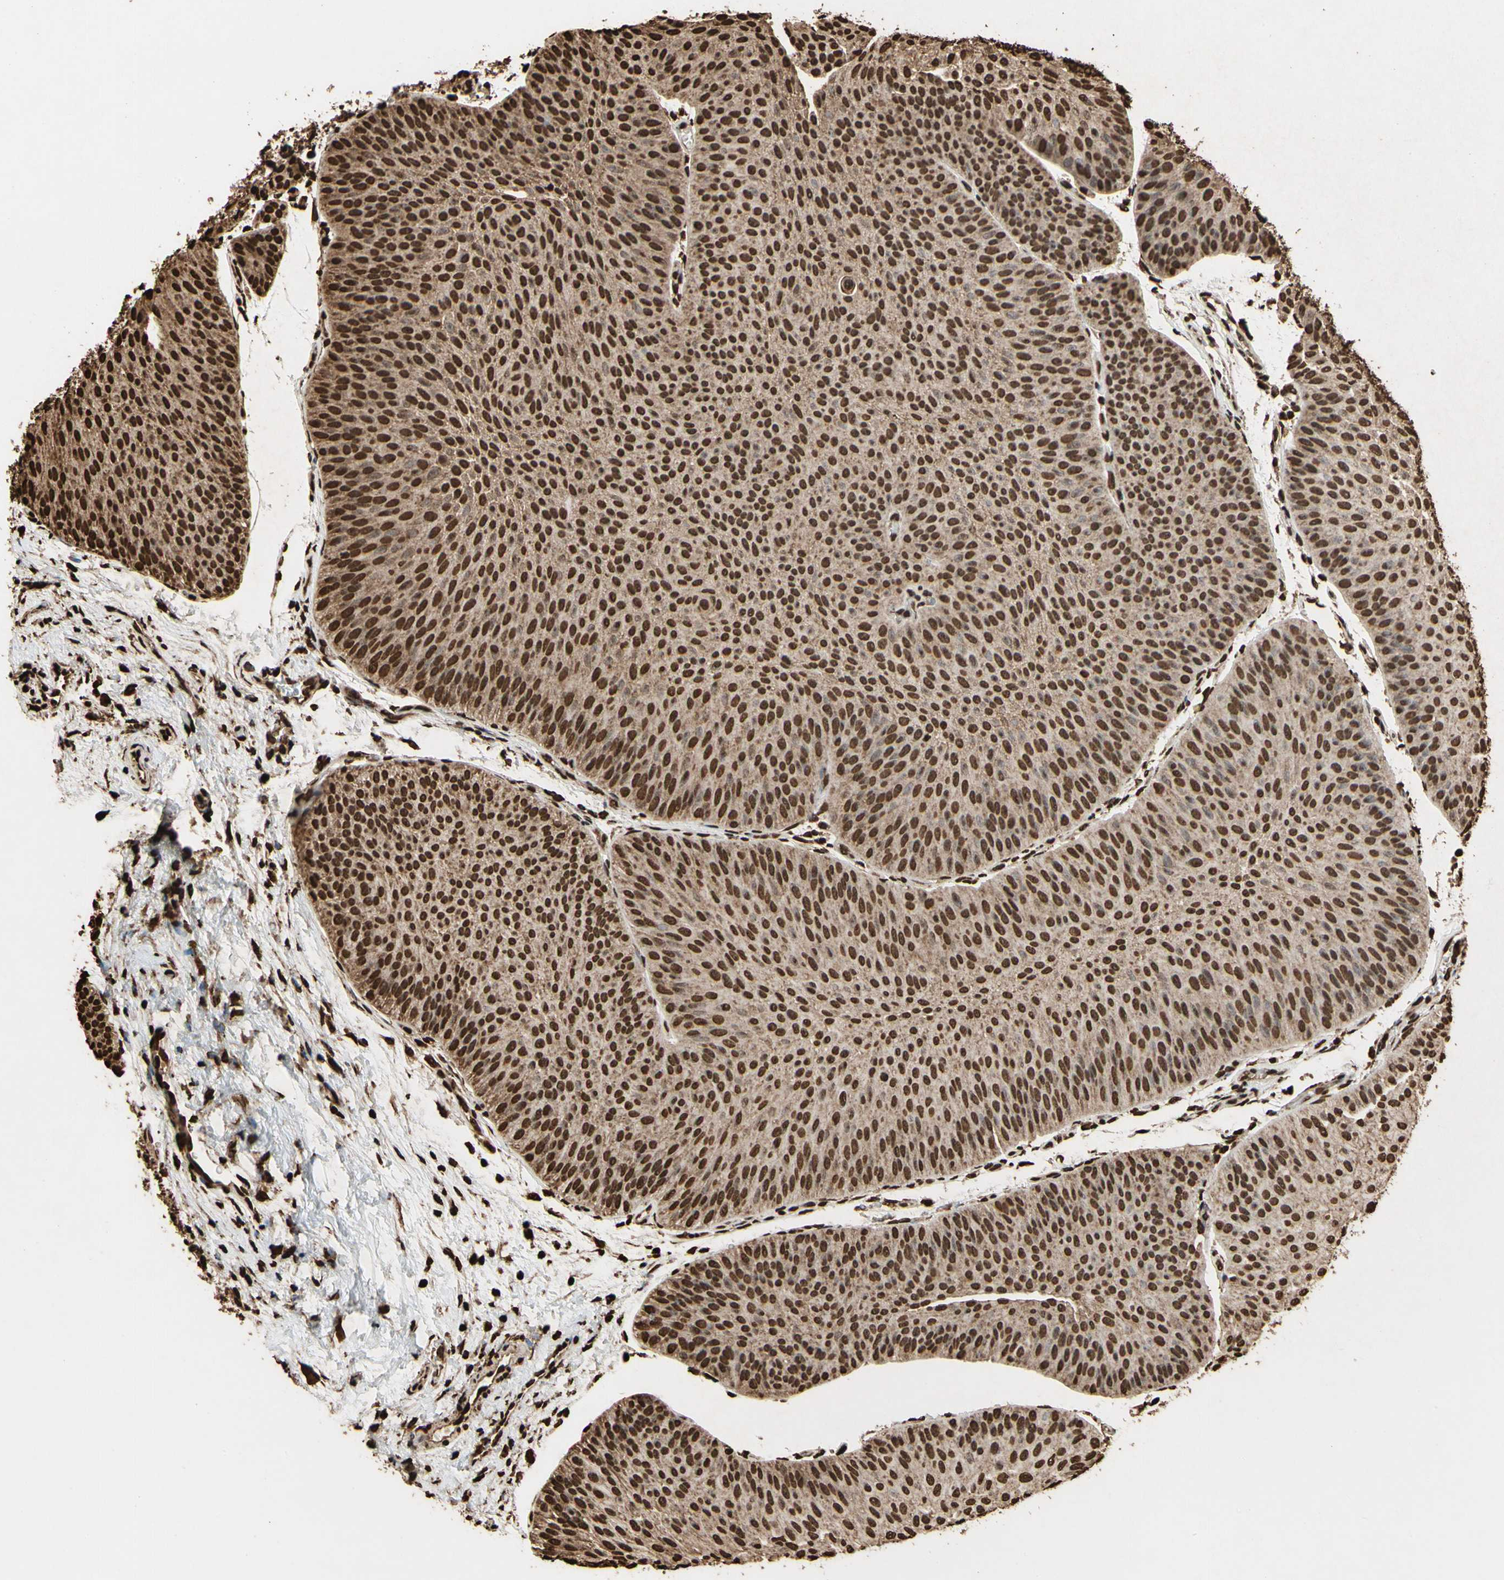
{"staining": {"intensity": "strong", "quantity": ">75%", "location": "cytoplasmic/membranous,nuclear"}, "tissue": "urothelial cancer", "cell_type": "Tumor cells", "image_type": "cancer", "snomed": [{"axis": "morphology", "description": "Urothelial carcinoma, Low grade"}, {"axis": "topography", "description": "Urinary bladder"}], "caption": "Immunohistochemical staining of low-grade urothelial carcinoma exhibits strong cytoplasmic/membranous and nuclear protein staining in about >75% of tumor cells. The protein is shown in brown color, while the nuclei are stained blue.", "gene": "HNRNPK", "patient": {"sex": "female", "age": 60}}